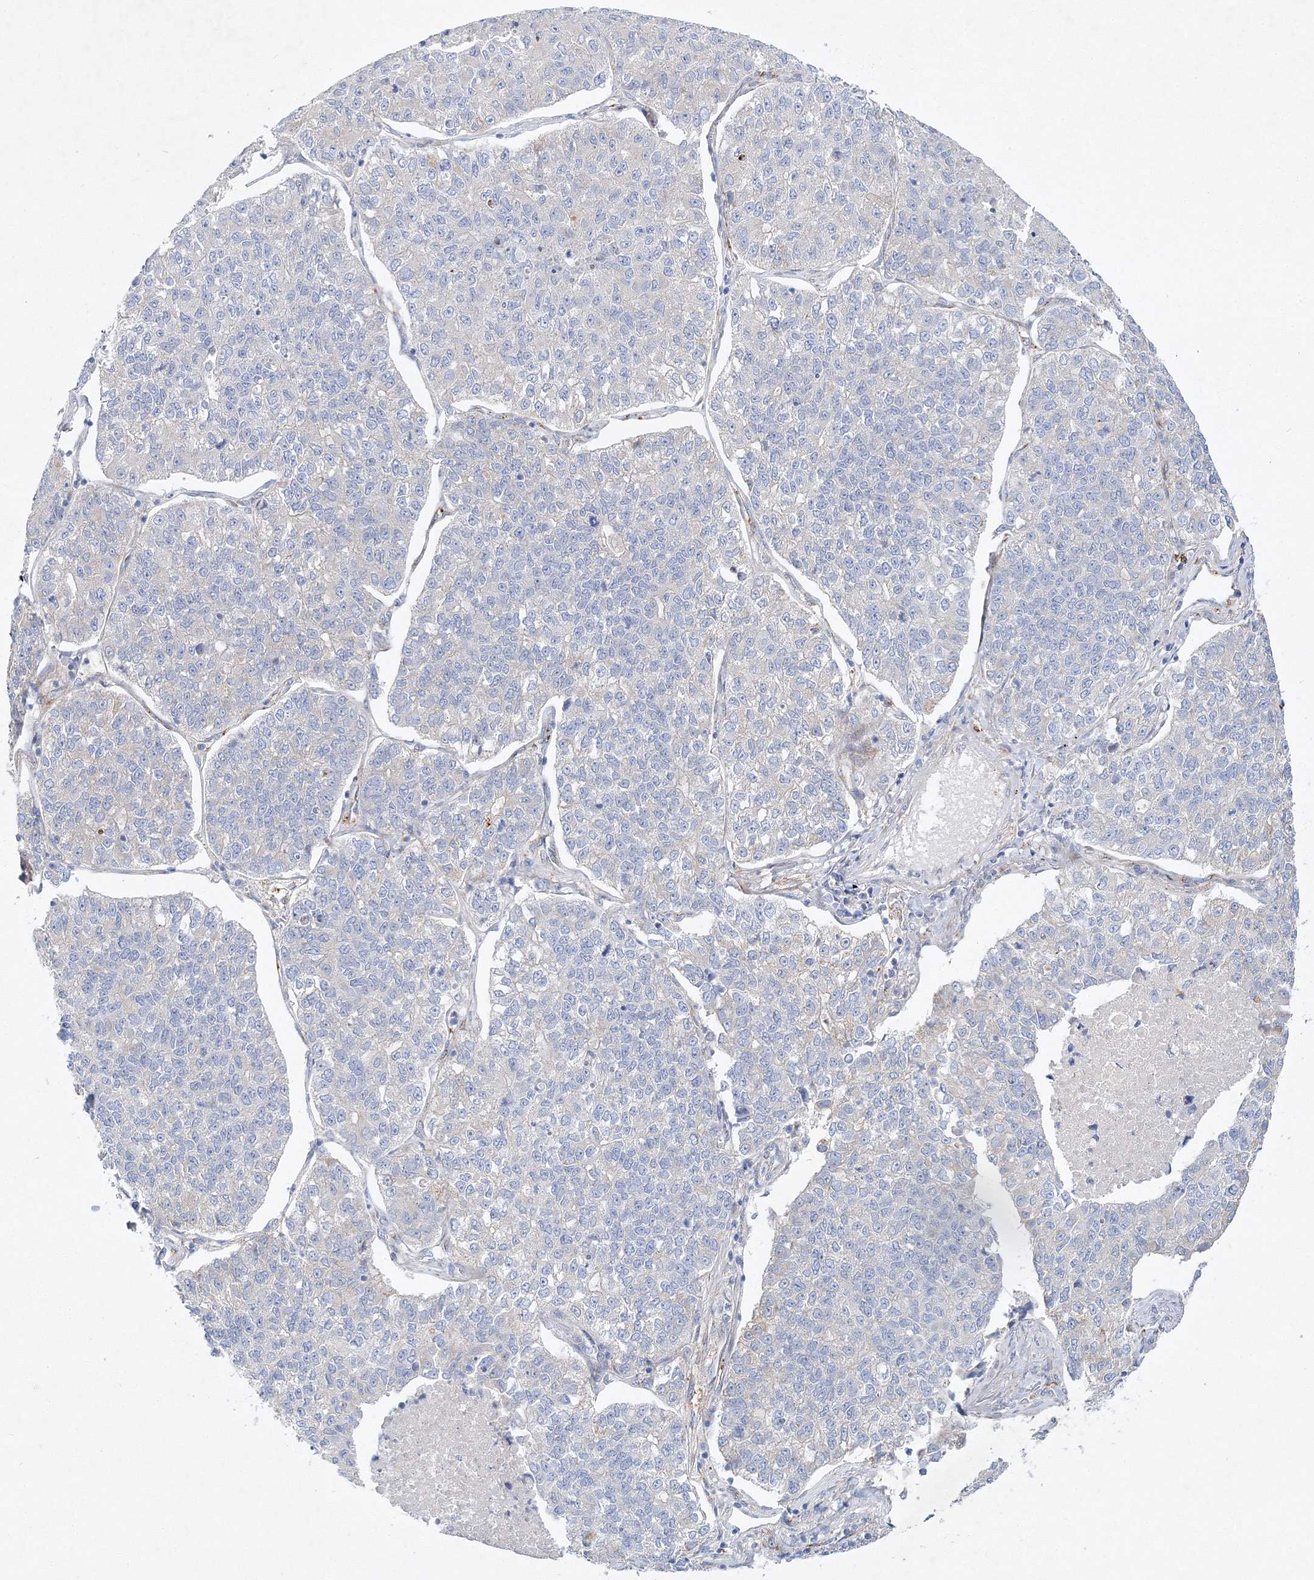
{"staining": {"intensity": "negative", "quantity": "none", "location": "none"}, "tissue": "lung cancer", "cell_type": "Tumor cells", "image_type": "cancer", "snomed": [{"axis": "morphology", "description": "Adenocarcinoma, NOS"}, {"axis": "topography", "description": "Lung"}], "caption": "Micrograph shows no protein staining in tumor cells of adenocarcinoma (lung) tissue. (Brightfield microscopy of DAB (3,3'-diaminobenzidine) immunohistochemistry (IHC) at high magnification).", "gene": "ZFYVE16", "patient": {"sex": "male", "age": 49}}